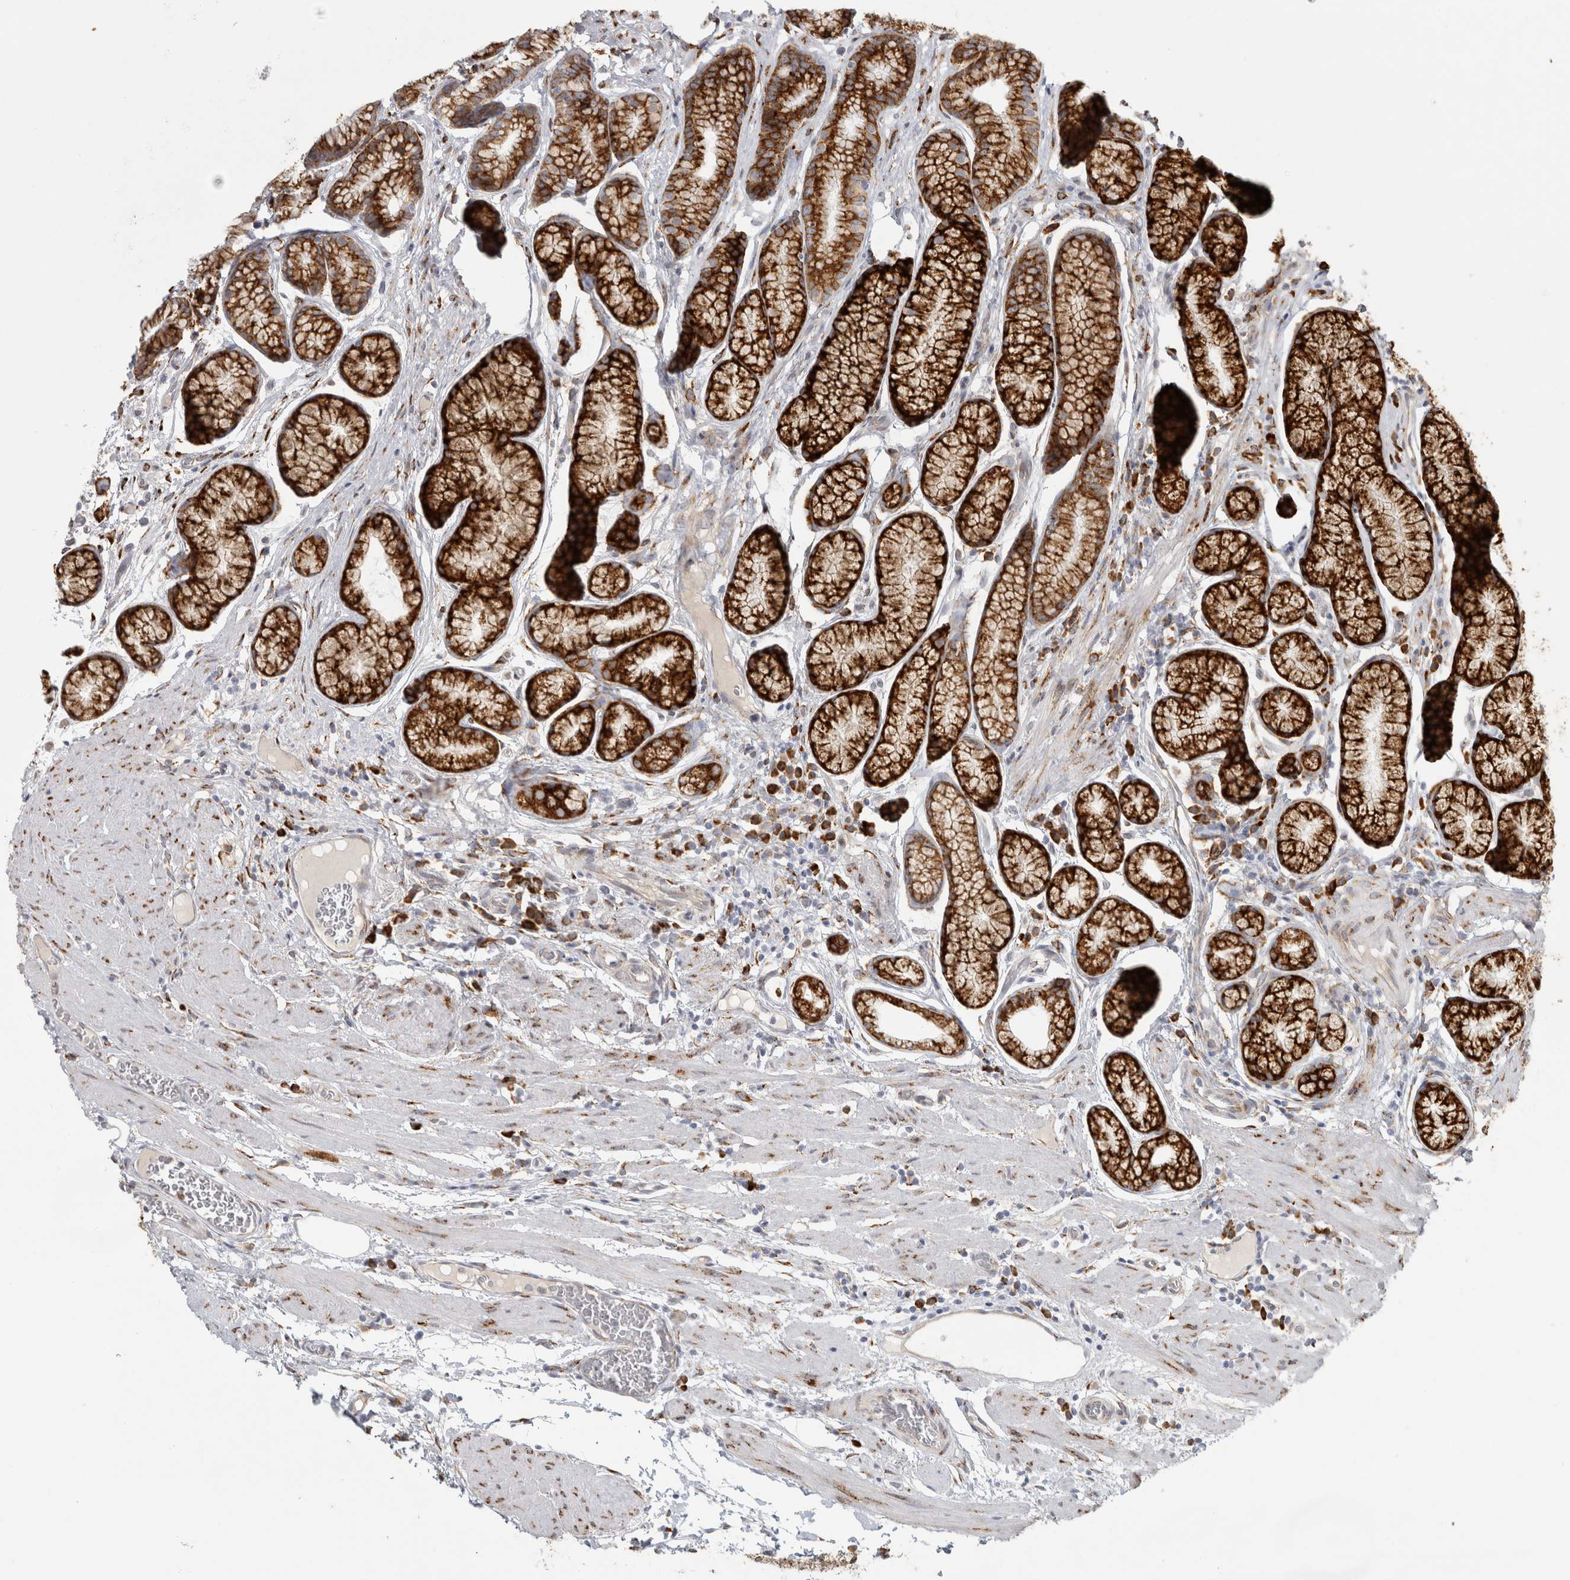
{"staining": {"intensity": "strong", "quantity": ">75%", "location": "cytoplasmic/membranous"}, "tissue": "stomach", "cell_type": "Glandular cells", "image_type": "normal", "snomed": [{"axis": "morphology", "description": "Normal tissue, NOS"}, {"axis": "topography", "description": "Stomach"}], "caption": "Glandular cells show strong cytoplasmic/membranous positivity in approximately >75% of cells in normal stomach. (Stains: DAB in brown, nuclei in blue, Microscopy: brightfield microscopy at high magnification).", "gene": "OSTN", "patient": {"sex": "male", "age": 42}}